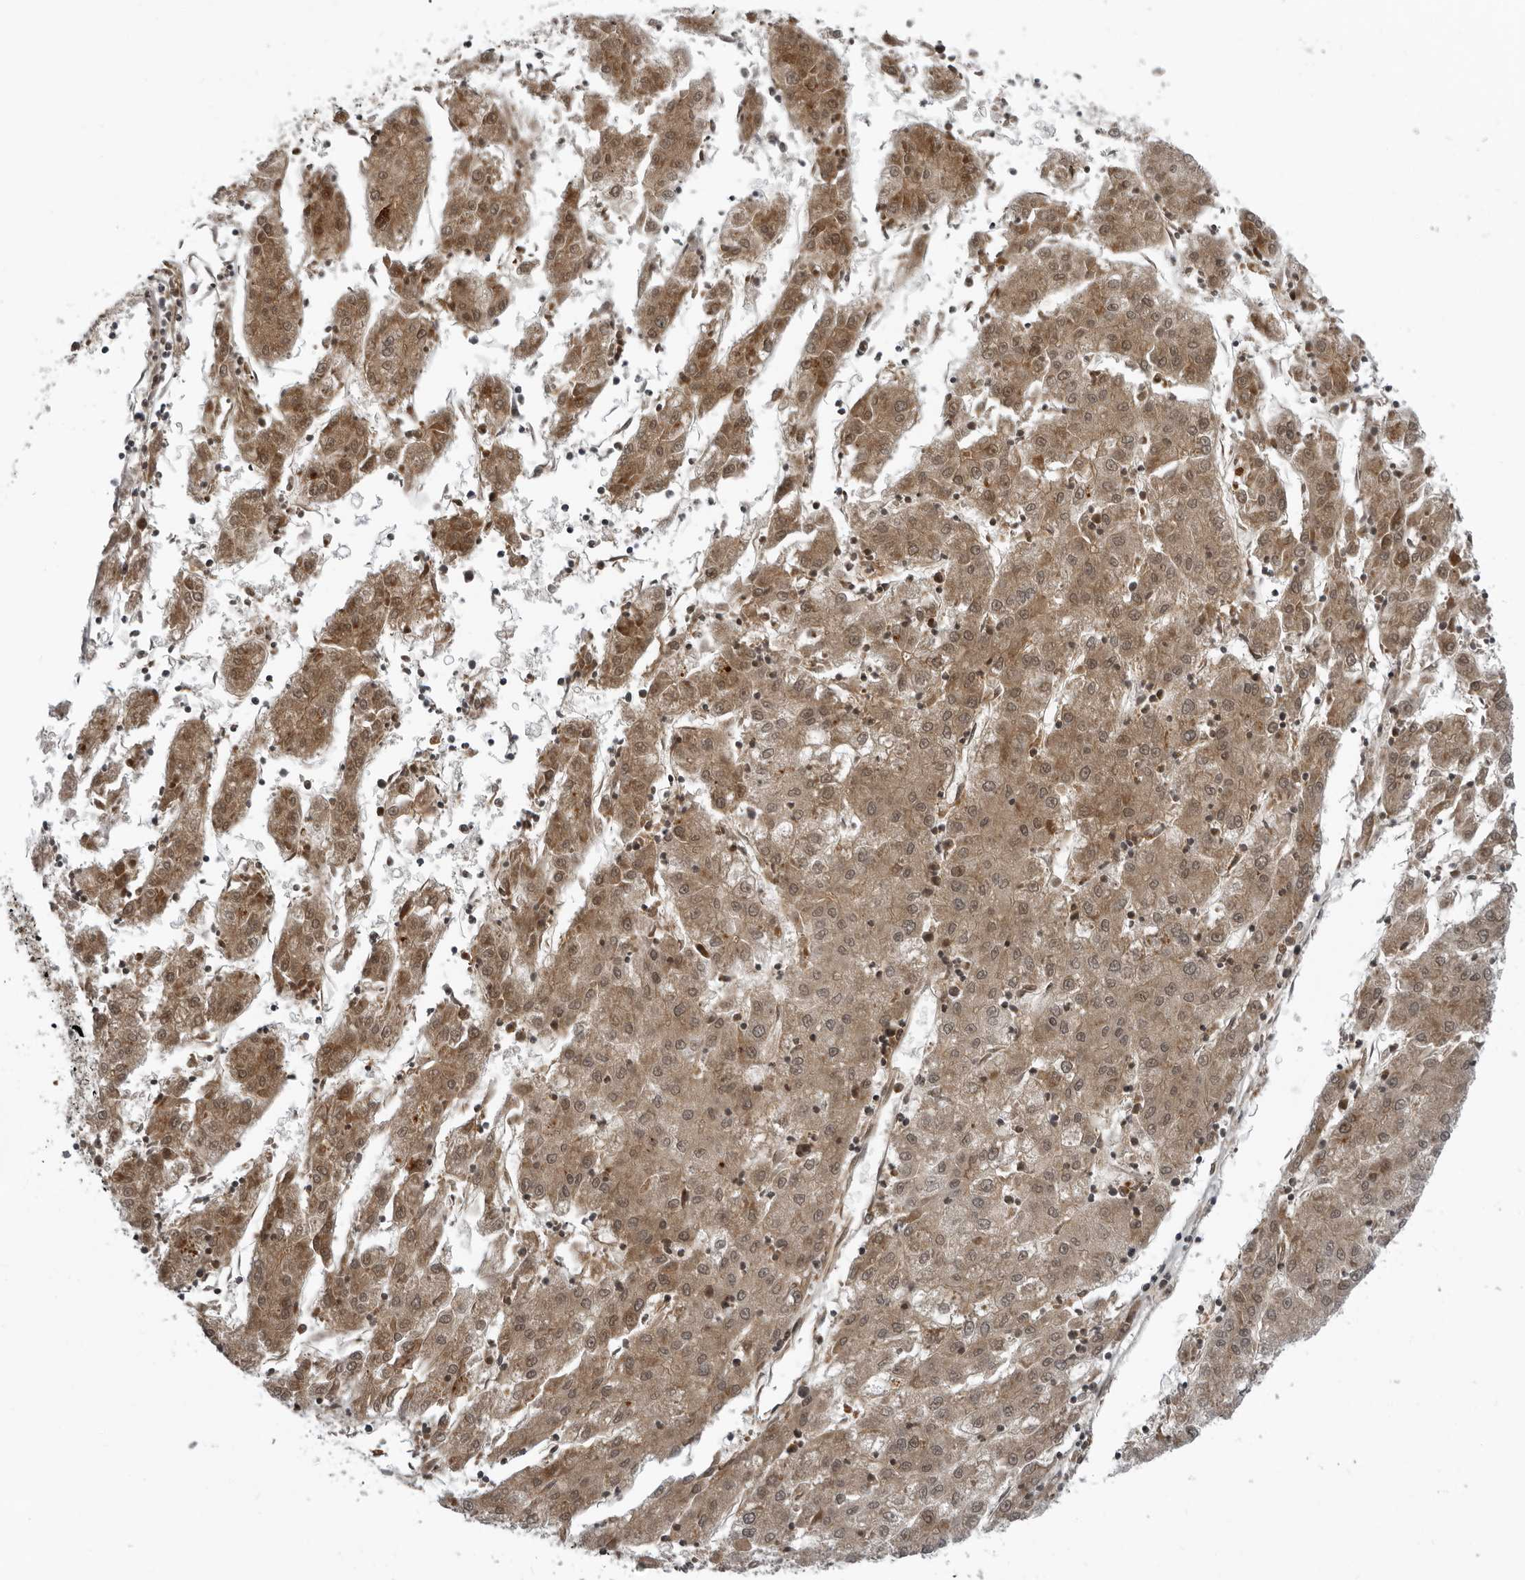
{"staining": {"intensity": "moderate", "quantity": ">75%", "location": "cytoplasmic/membranous"}, "tissue": "liver cancer", "cell_type": "Tumor cells", "image_type": "cancer", "snomed": [{"axis": "morphology", "description": "Carcinoma, Hepatocellular, NOS"}, {"axis": "topography", "description": "Liver"}], "caption": "A brown stain labels moderate cytoplasmic/membranous expression of a protein in liver hepatocellular carcinoma tumor cells. (DAB (3,3'-diaminobenzidine) IHC, brown staining for protein, blue staining for nuclei).", "gene": "THOP1", "patient": {"sex": "male", "age": 72}}